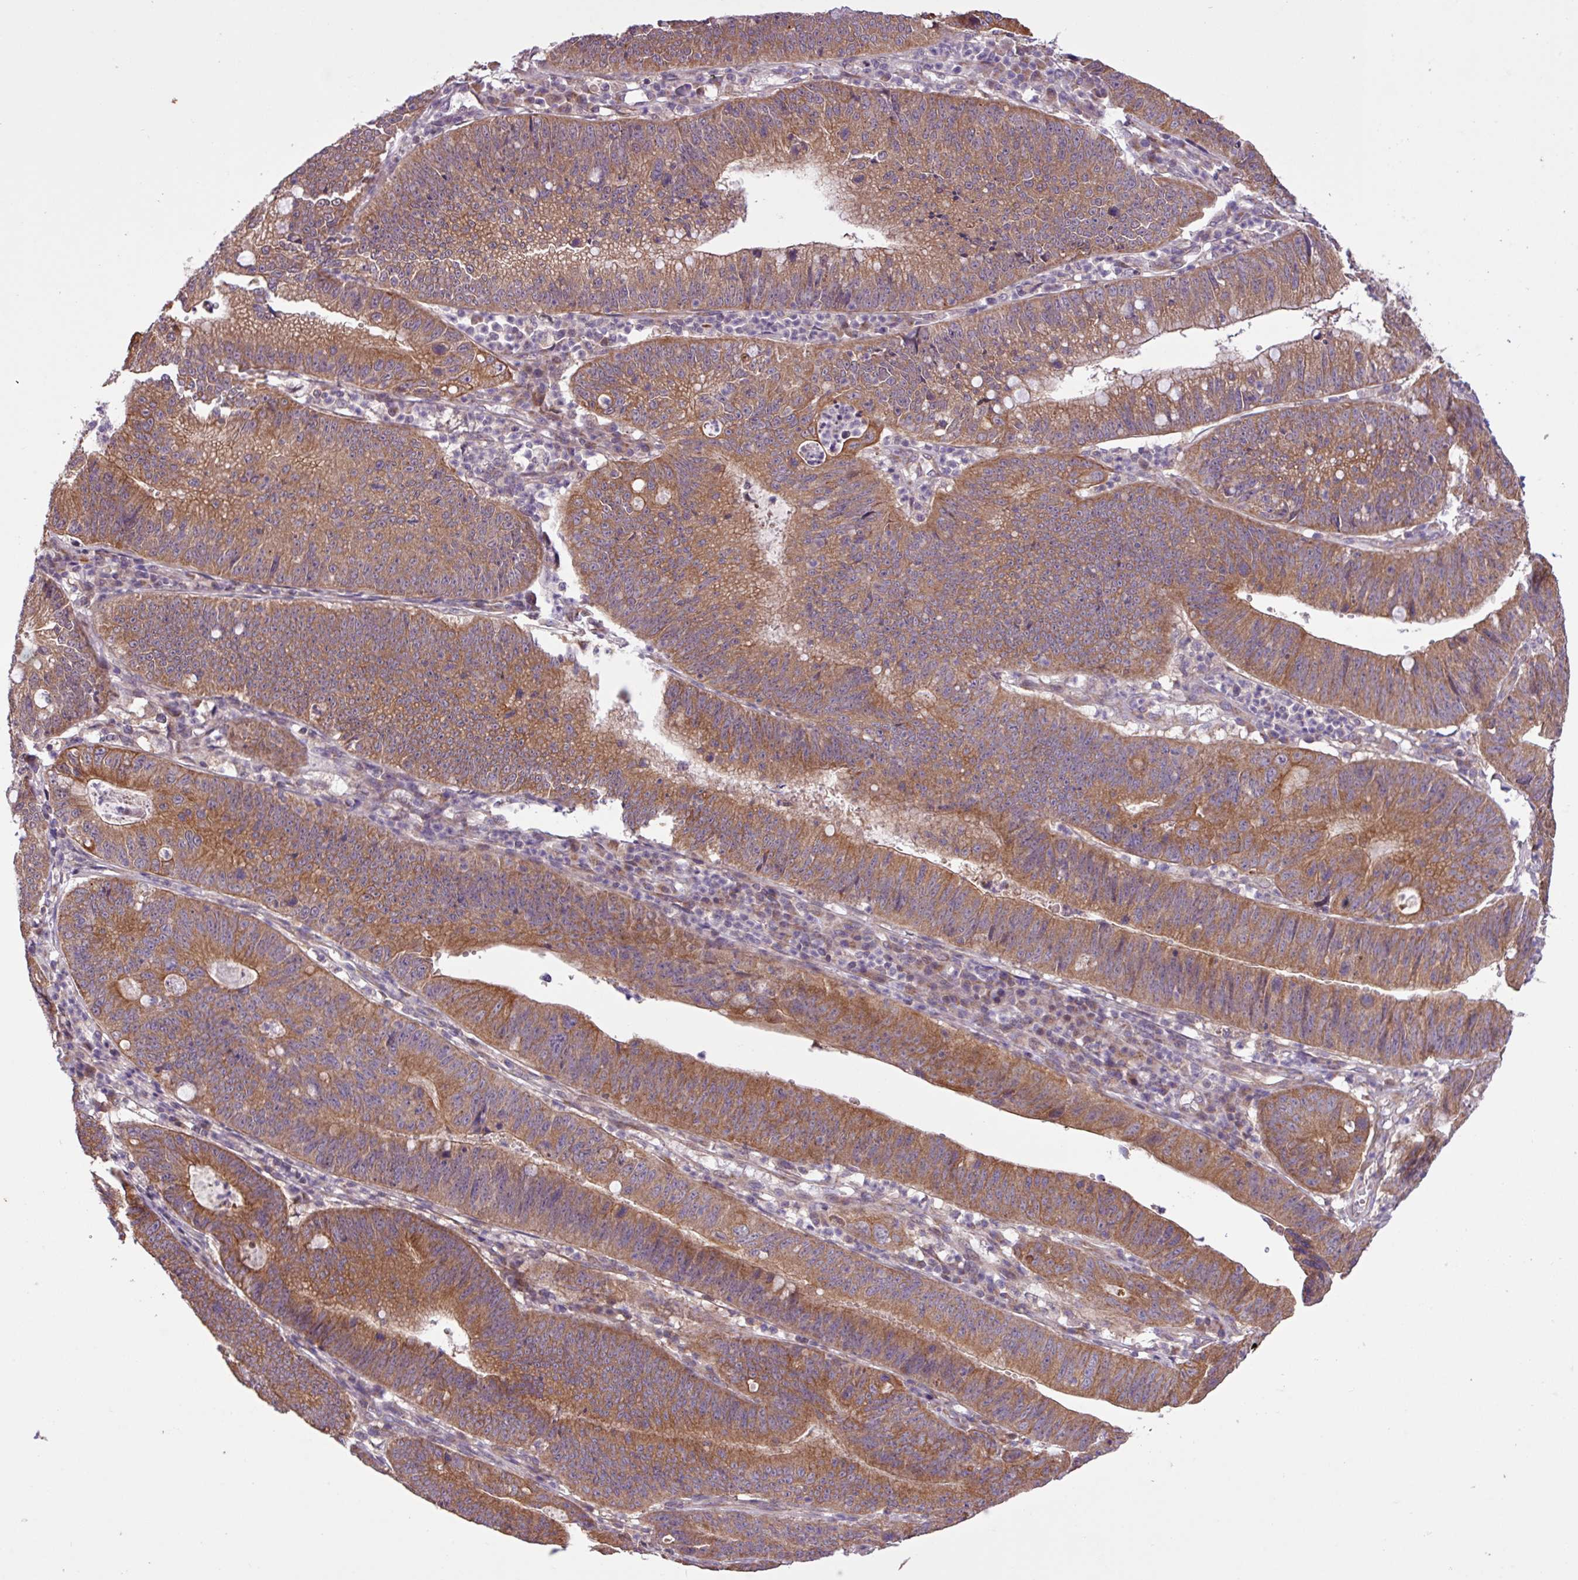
{"staining": {"intensity": "strong", "quantity": ">75%", "location": "cytoplasmic/membranous"}, "tissue": "stomach cancer", "cell_type": "Tumor cells", "image_type": "cancer", "snomed": [{"axis": "morphology", "description": "Adenocarcinoma, NOS"}, {"axis": "topography", "description": "Stomach"}], "caption": "High-power microscopy captured an immunohistochemistry (IHC) micrograph of stomach adenocarcinoma, revealing strong cytoplasmic/membranous staining in about >75% of tumor cells.", "gene": "TIMM10B", "patient": {"sex": "male", "age": 59}}